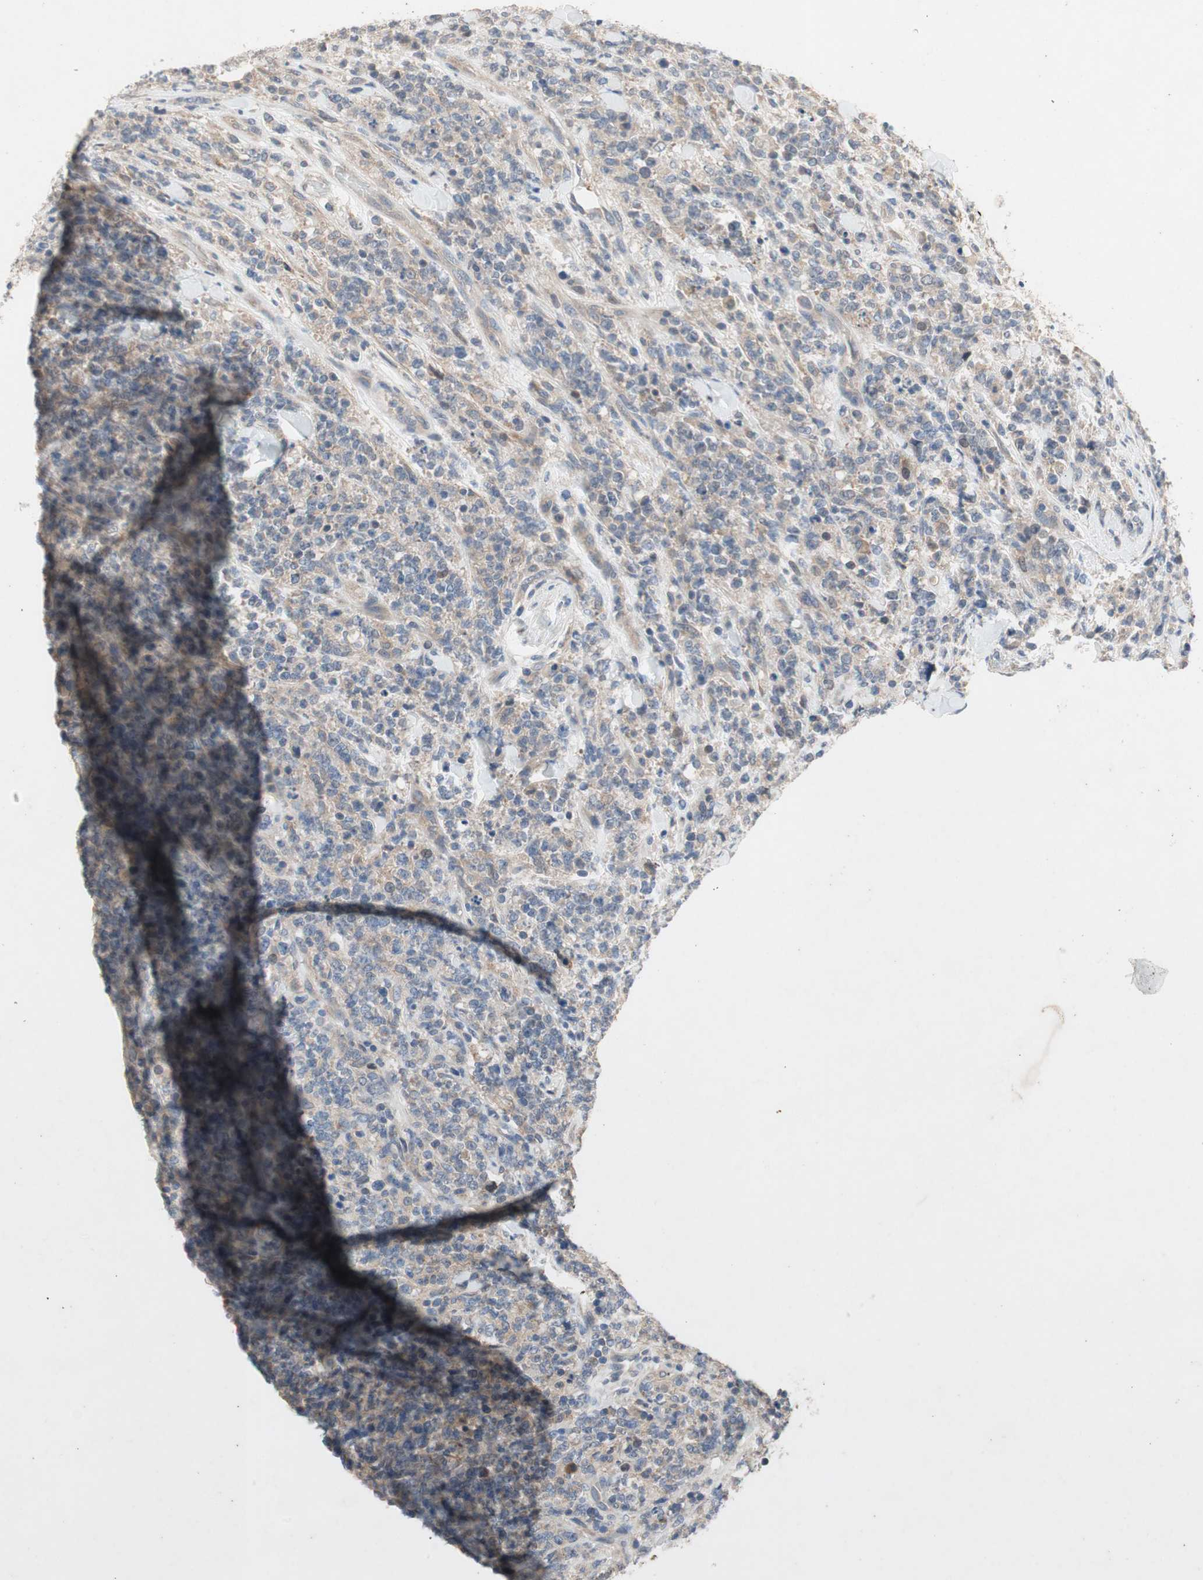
{"staining": {"intensity": "weak", "quantity": "25%-75%", "location": "cytoplasmic/membranous"}, "tissue": "lymphoma", "cell_type": "Tumor cells", "image_type": "cancer", "snomed": [{"axis": "morphology", "description": "Malignant lymphoma, non-Hodgkin's type, High grade"}, {"axis": "topography", "description": "Soft tissue"}], "caption": "Weak cytoplasmic/membranous expression for a protein is present in about 25%-75% of tumor cells of lymphoma using immunohistochemistry (IHC).", "gene": "NCLN", "patient": {"sex": "male", "age": 18}}